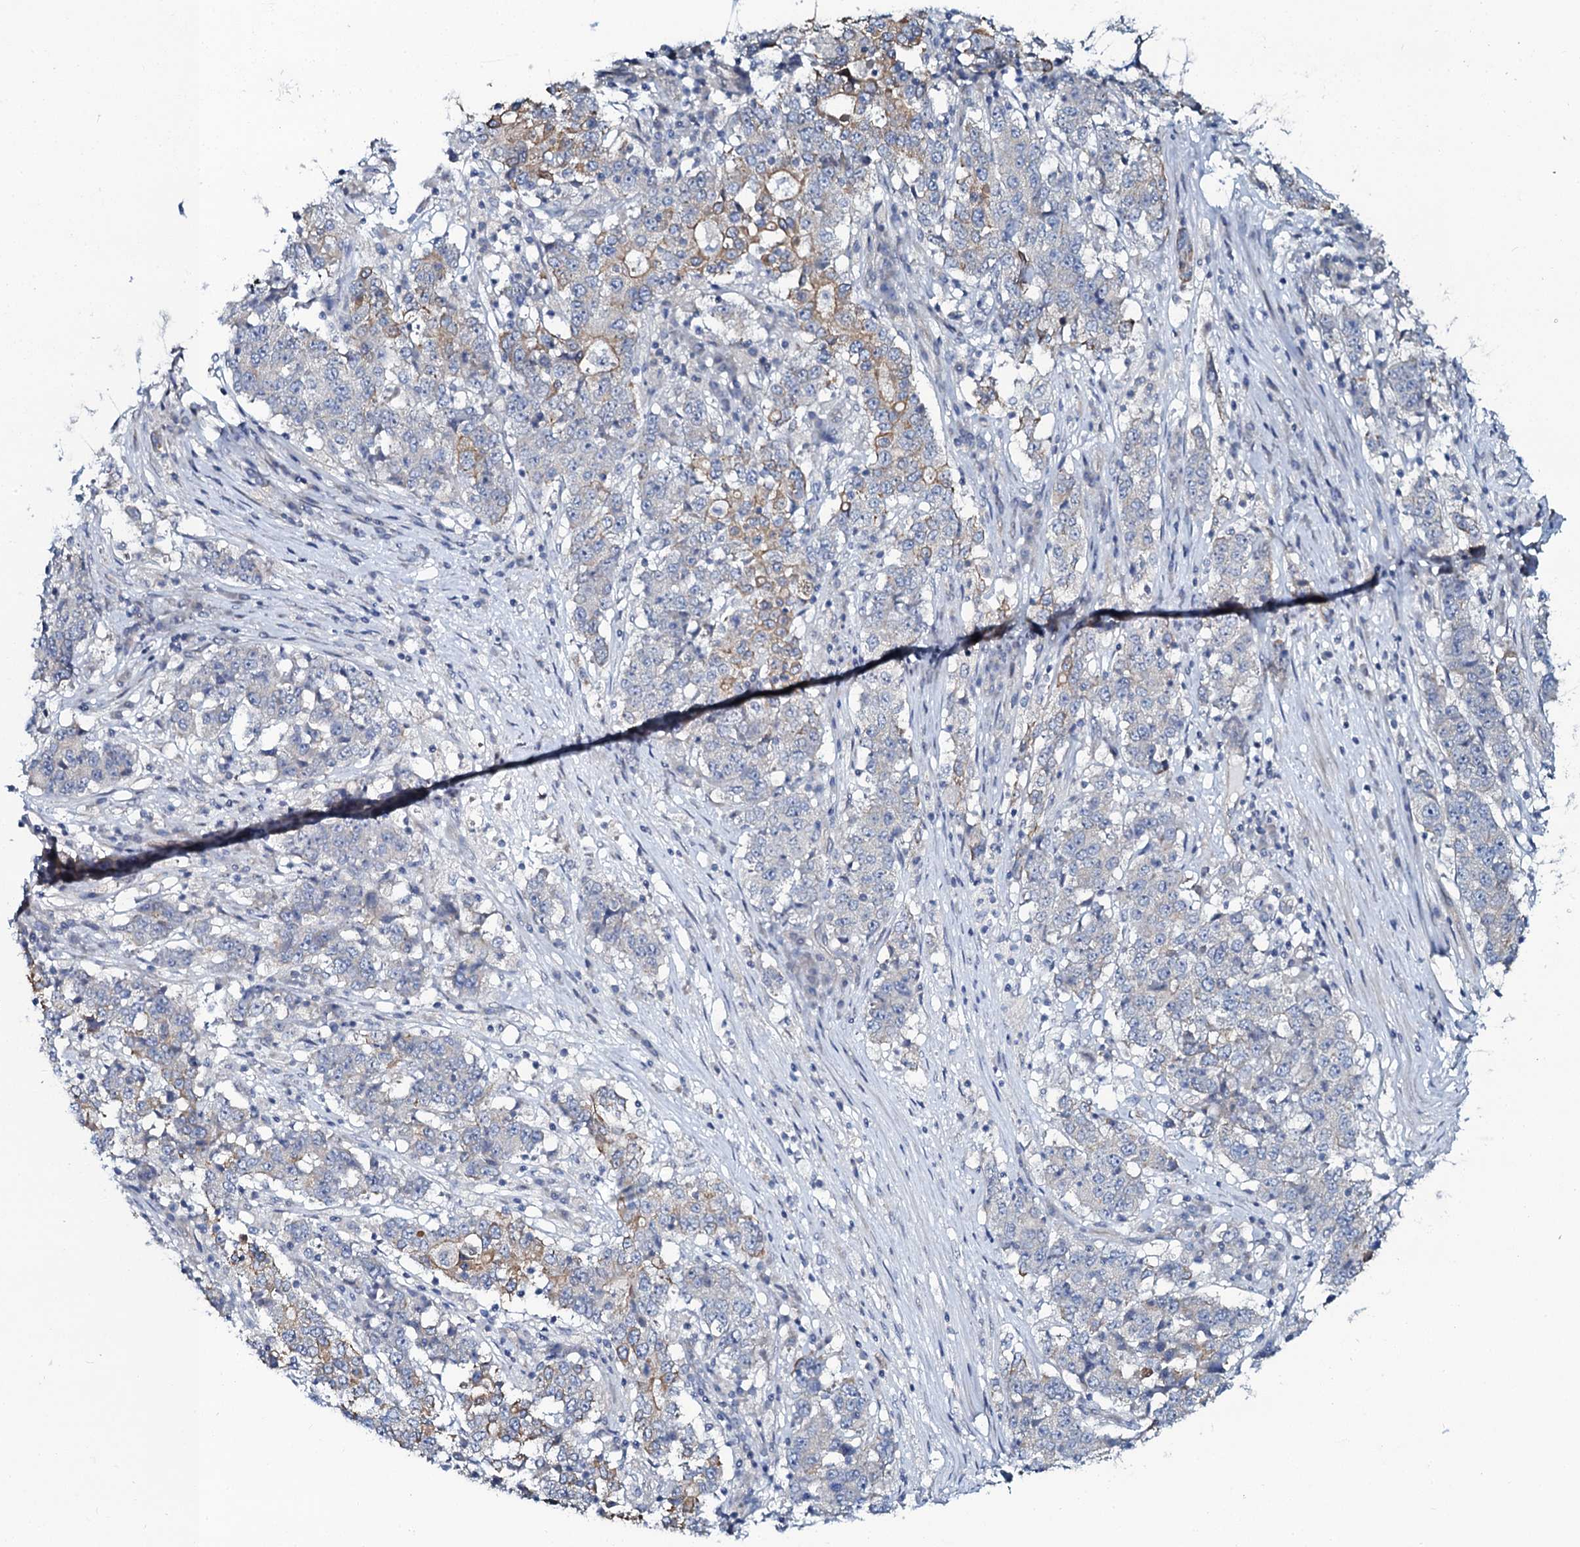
{"staining": {"intensity": "weak", "quantity": "25%-75%", "location": "cytoplasmic/membranous"}, "tissue": "stomach cancer", "cell_type": "Tumor cells", "image_type": "cancer", "snomed": [{"axis": "morphology", "description": "Adenocarcinoma, NOS"}, {"axis": "topography", "description": "Stomach"}], "caption": "Protein staining of adenocarcinoma (stomach) tissue displays weak cytoplasmic/membranous expression in about 25%-75% of tumor cells.", "gene": "C10orf88", "patient": {"sex": "male", "age": 59}}